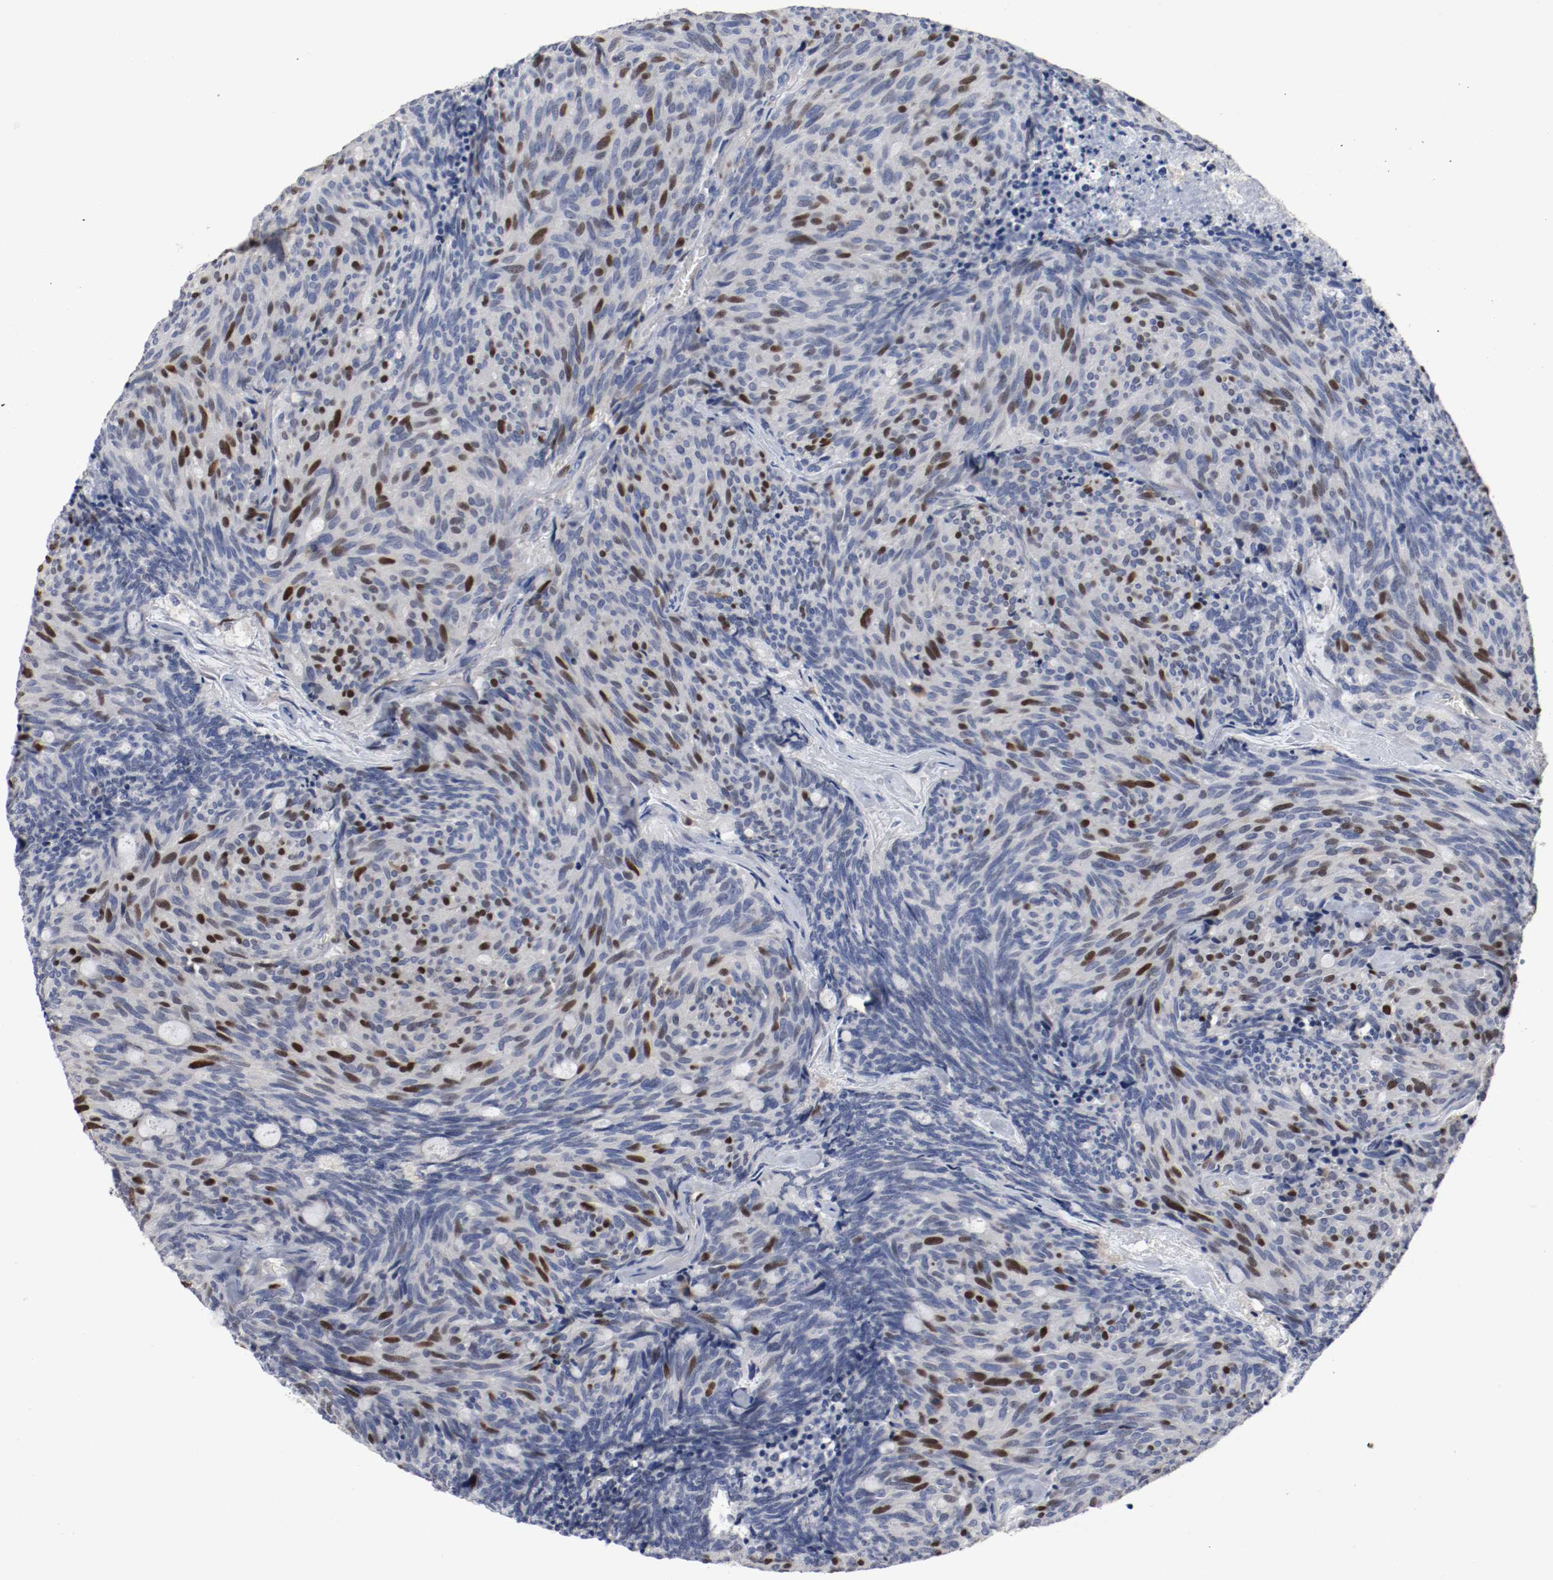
{"staining": {"intensity": "moderate", "quantity": "25%-75%", "location": "nuclear"}, "tissue": "carcinoid", "cell_type": "Tumor cells", "image_type": "cancer", "snomed": [{"axis": "morphology", "description": "Carcinoid, malignant, NOS"}, {"axis": "topography", "description": "Pancreas"}], "caption": "This is a histology image of immunohistochemistry (IHC) staining of malignant carcinoid, which shows moderate expression in the nuclear of tumor cells.", "gene": "MCM6", "patient": {"sex": "female", "age": 54}}